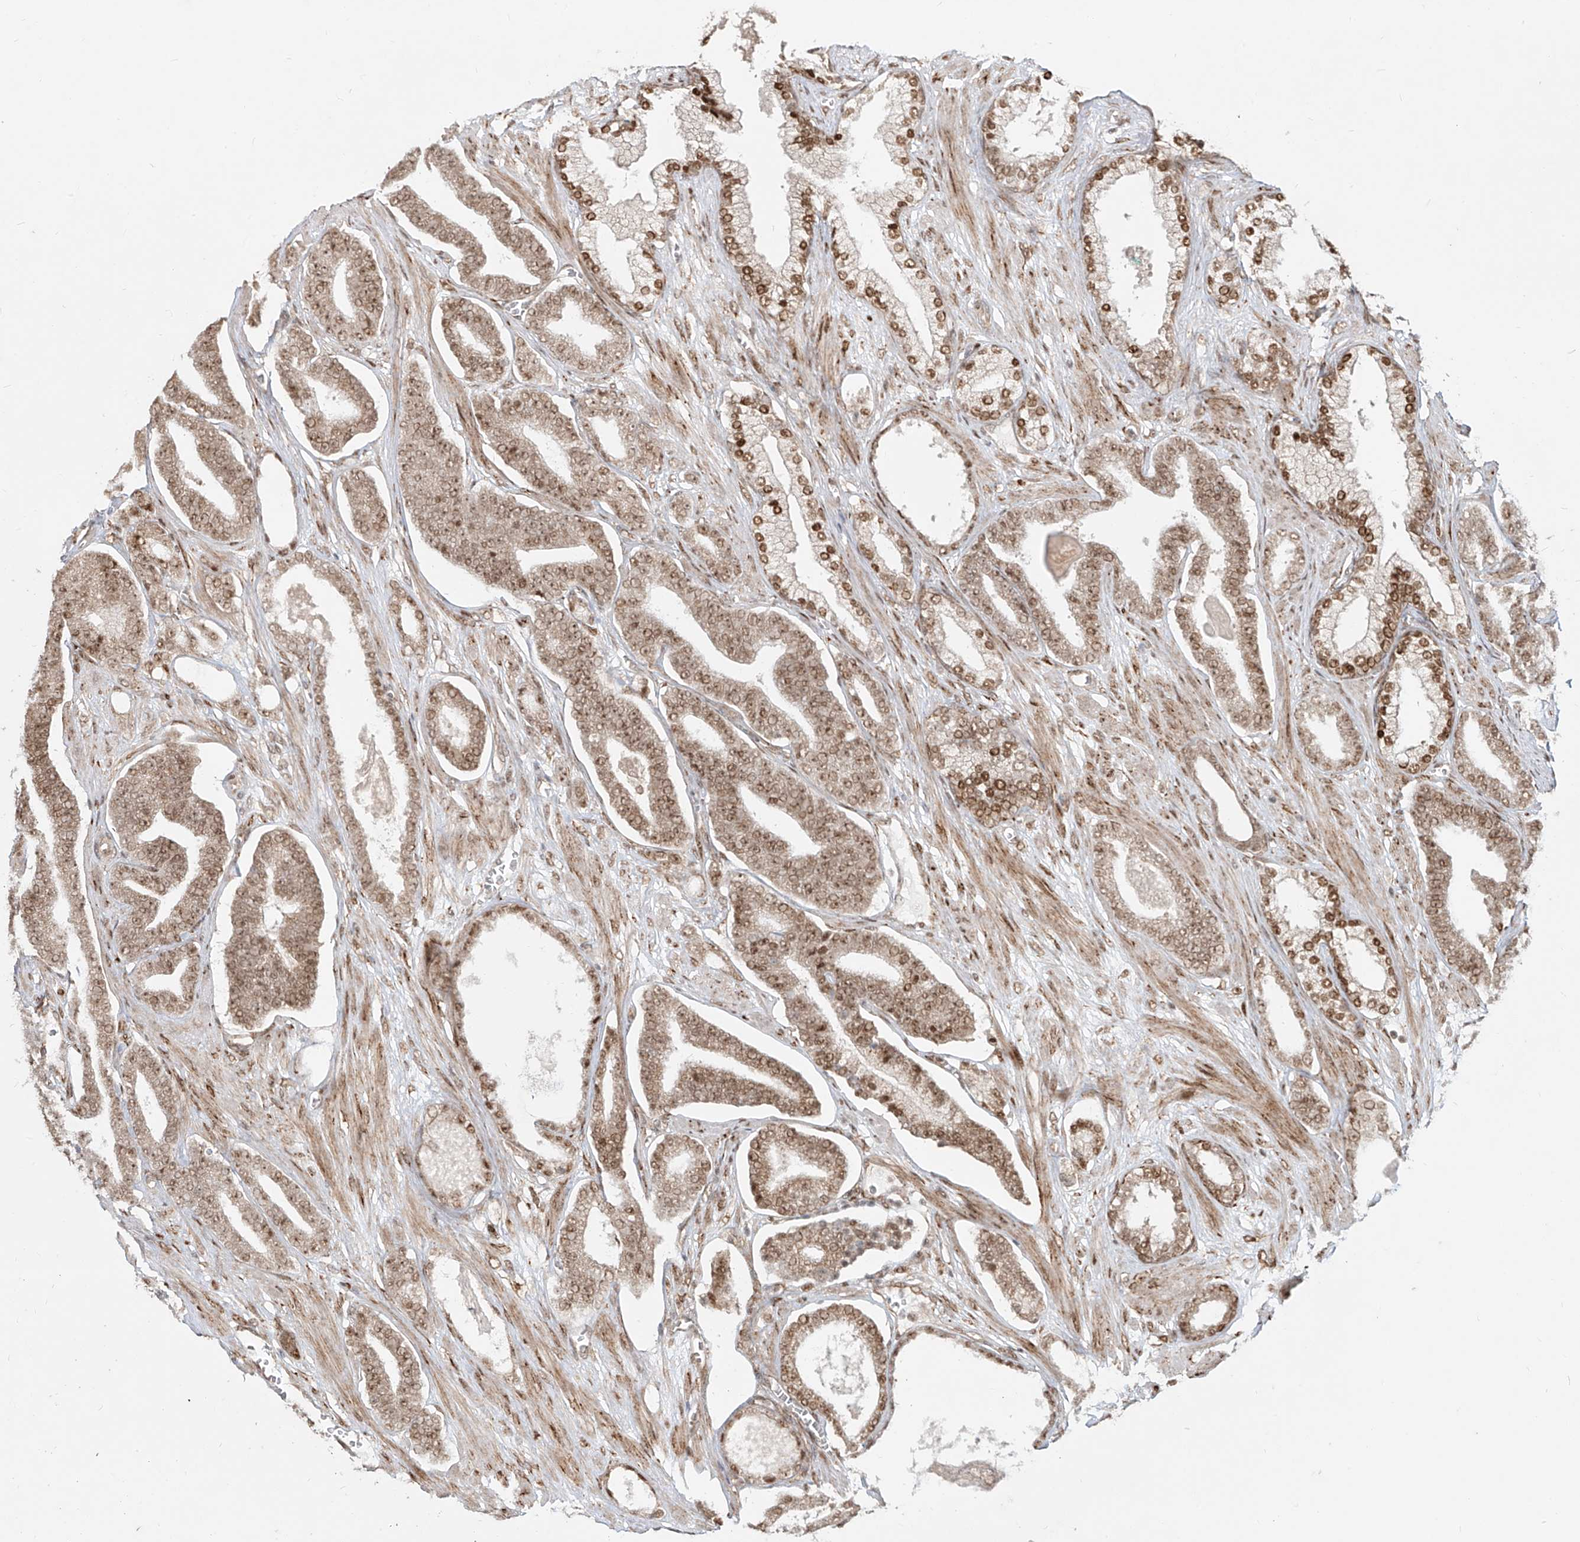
{"staining": {"intensity": "moderate", "quantity": ">75%", "location": "nuclear"}, "tissue": "prostate cancer", "cell_type": "Tumor cells", "image_type": "cancer", "snomed": [{"axis": "morphology", "description": "Adenocarcinoma, Low grade"}, {"axis": "topography", "description": "Prostate"}], "caption": "Human adenocarcinoma (low-grade) (prostate) stained with a protein marker exhibits moderate staining in tumor cells.", "gene": "ZNF710", "patient": {"sex": "male", "age": 70}}